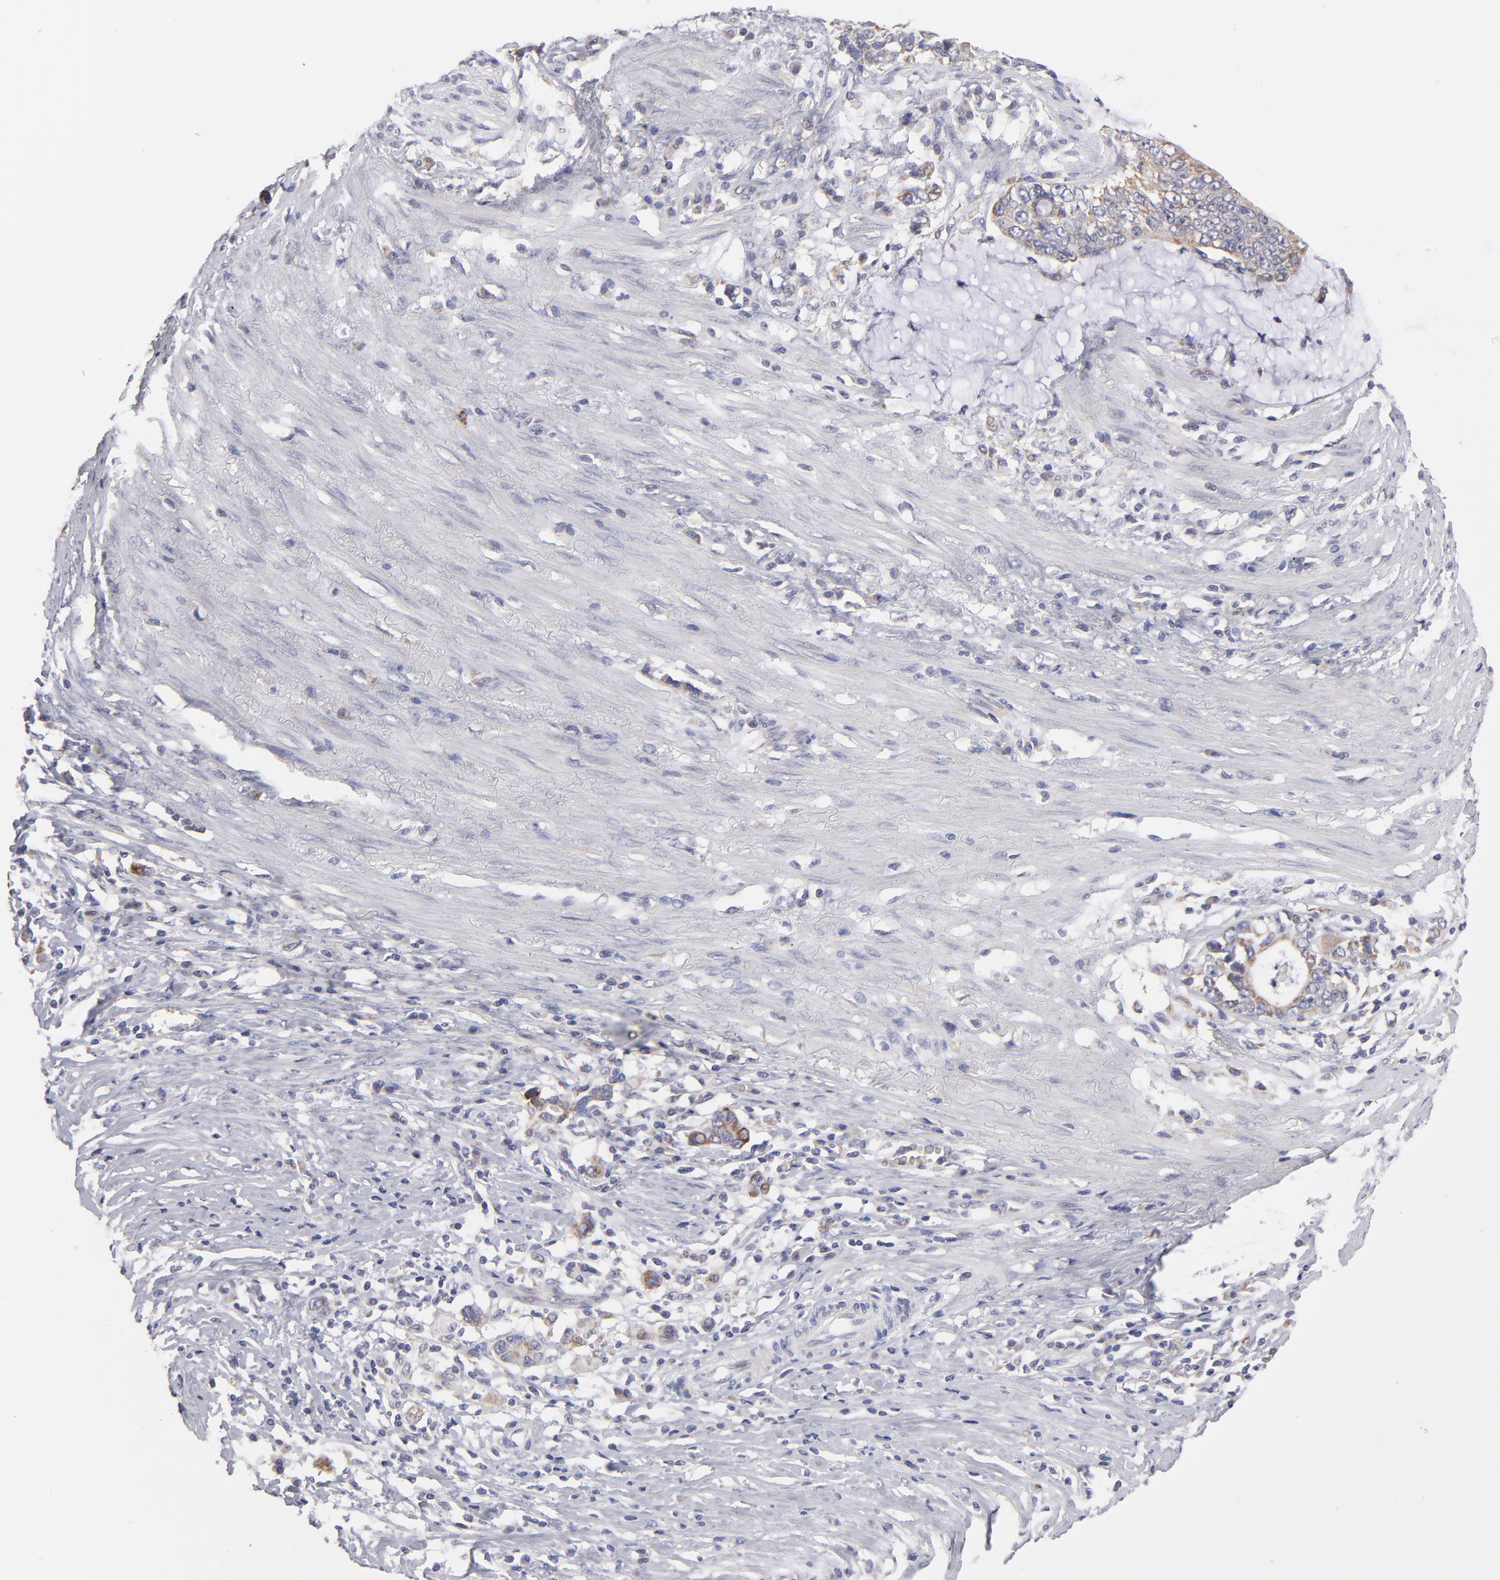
{"staining": {"intensity": "moderate", "quantity": ">75%", "location": "cytoplasmic/membranous"}, "tissue": "stomach cancer", "cell_type": "Tumor cells", "image_type": "cancer", "snomed": [{"axis": "morphology", "description": "Adenocarcinoma, NOS"}, {"axis": "topography", "description": "Stomach, lower"}], "caption": "This is an image of IHC staining of stomach cancer (adenocarcinoma), which shows moderate positivity in the cytoplasmic/membranous of tumor cells.", "gene": "HCCS", "patient": {"sex": "female", "age": 72}}